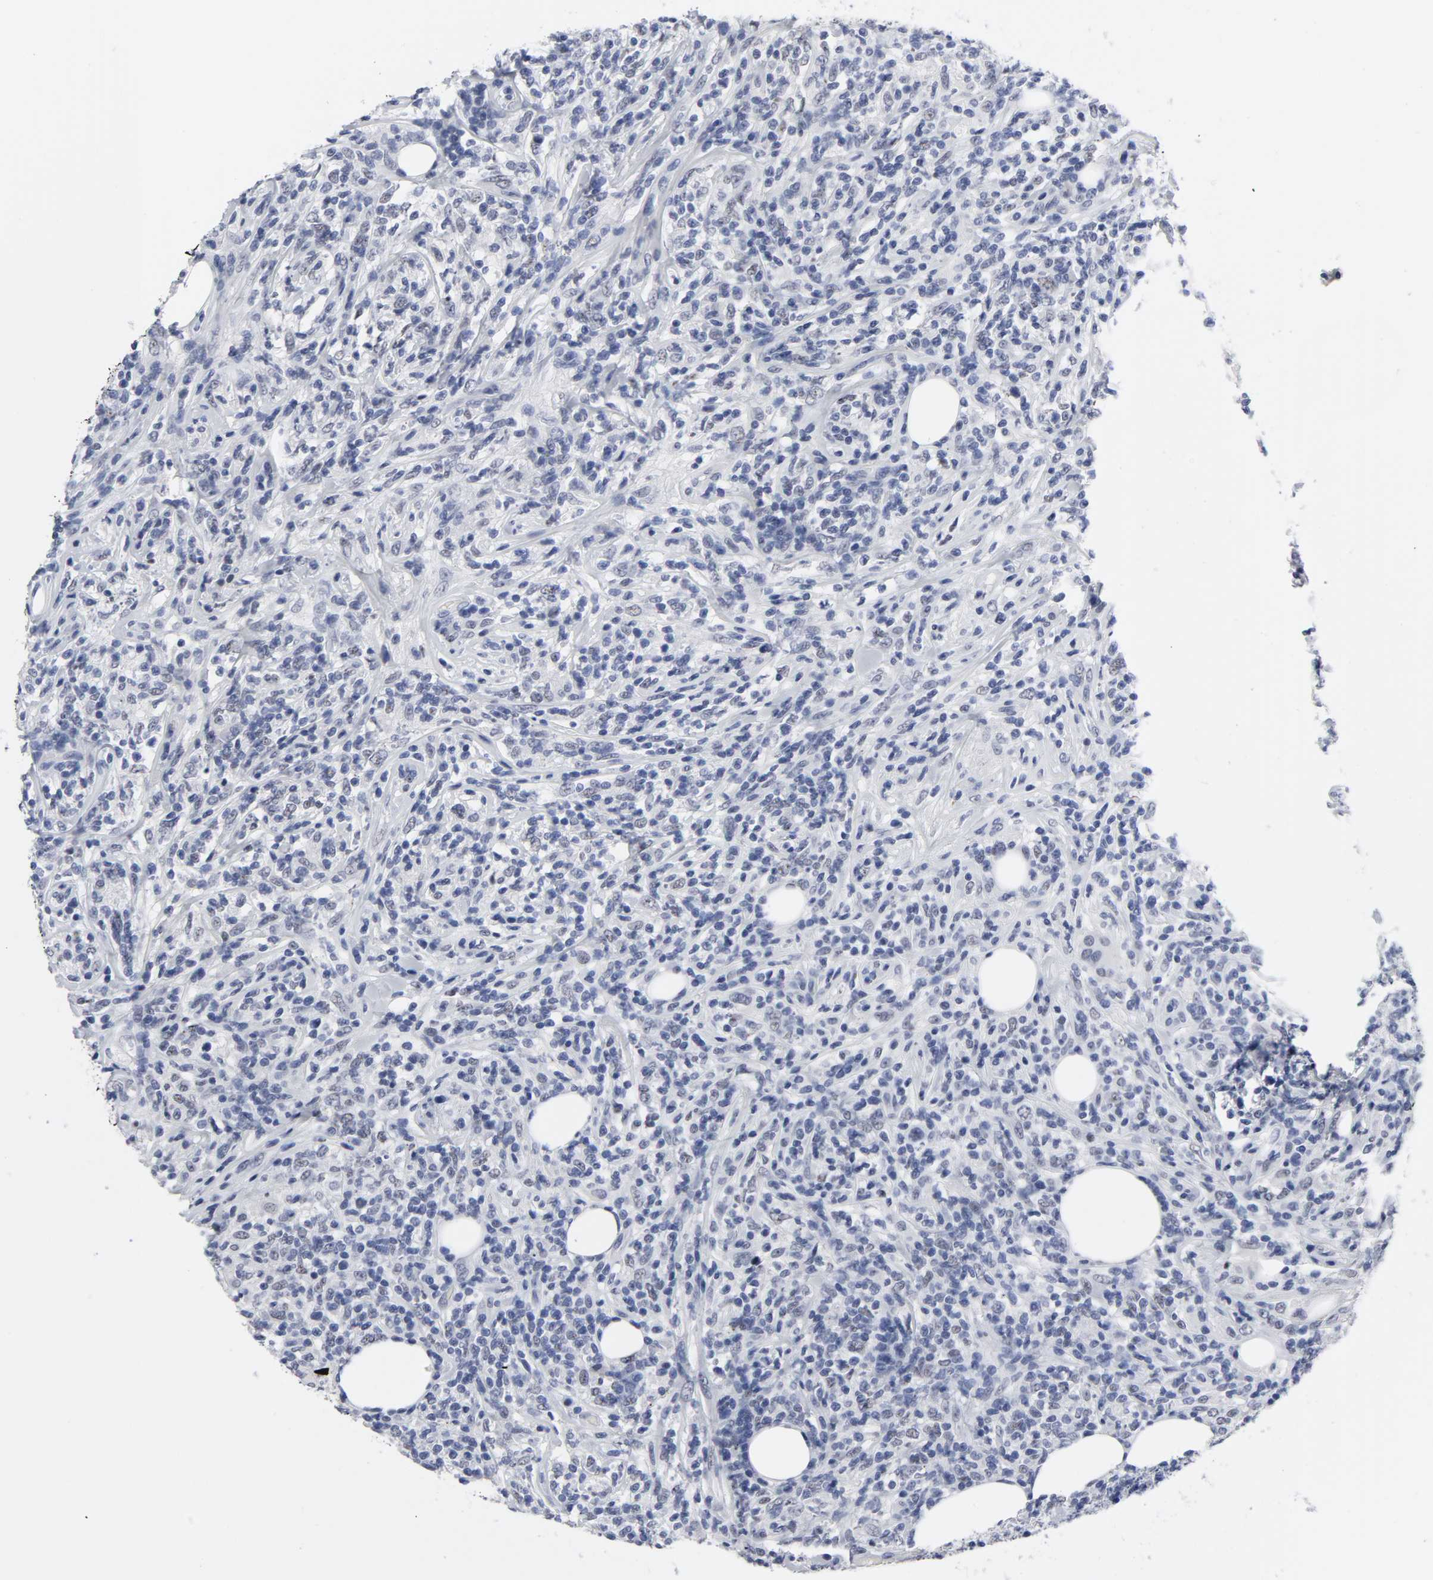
{"staining": {"intensity": "negative", "quantity": "none", "location": "none"}, "tissue": "lymphoma", "cell_type": "Tumor cells", "image_type": "cancer", "snomed": [{"axis": "morphology", "description": "Malignant lymphoma, non-Hodgkin's type, High grade"}, {"axis": "topography", "description": "Lymph node"}], "caption": "The immunohistochemistry (IHC) image has no significant staining in tumor cells of lymphoma tissue.", "gene": "GRHL2", "patient": {"sex": "female", "age": 84}}